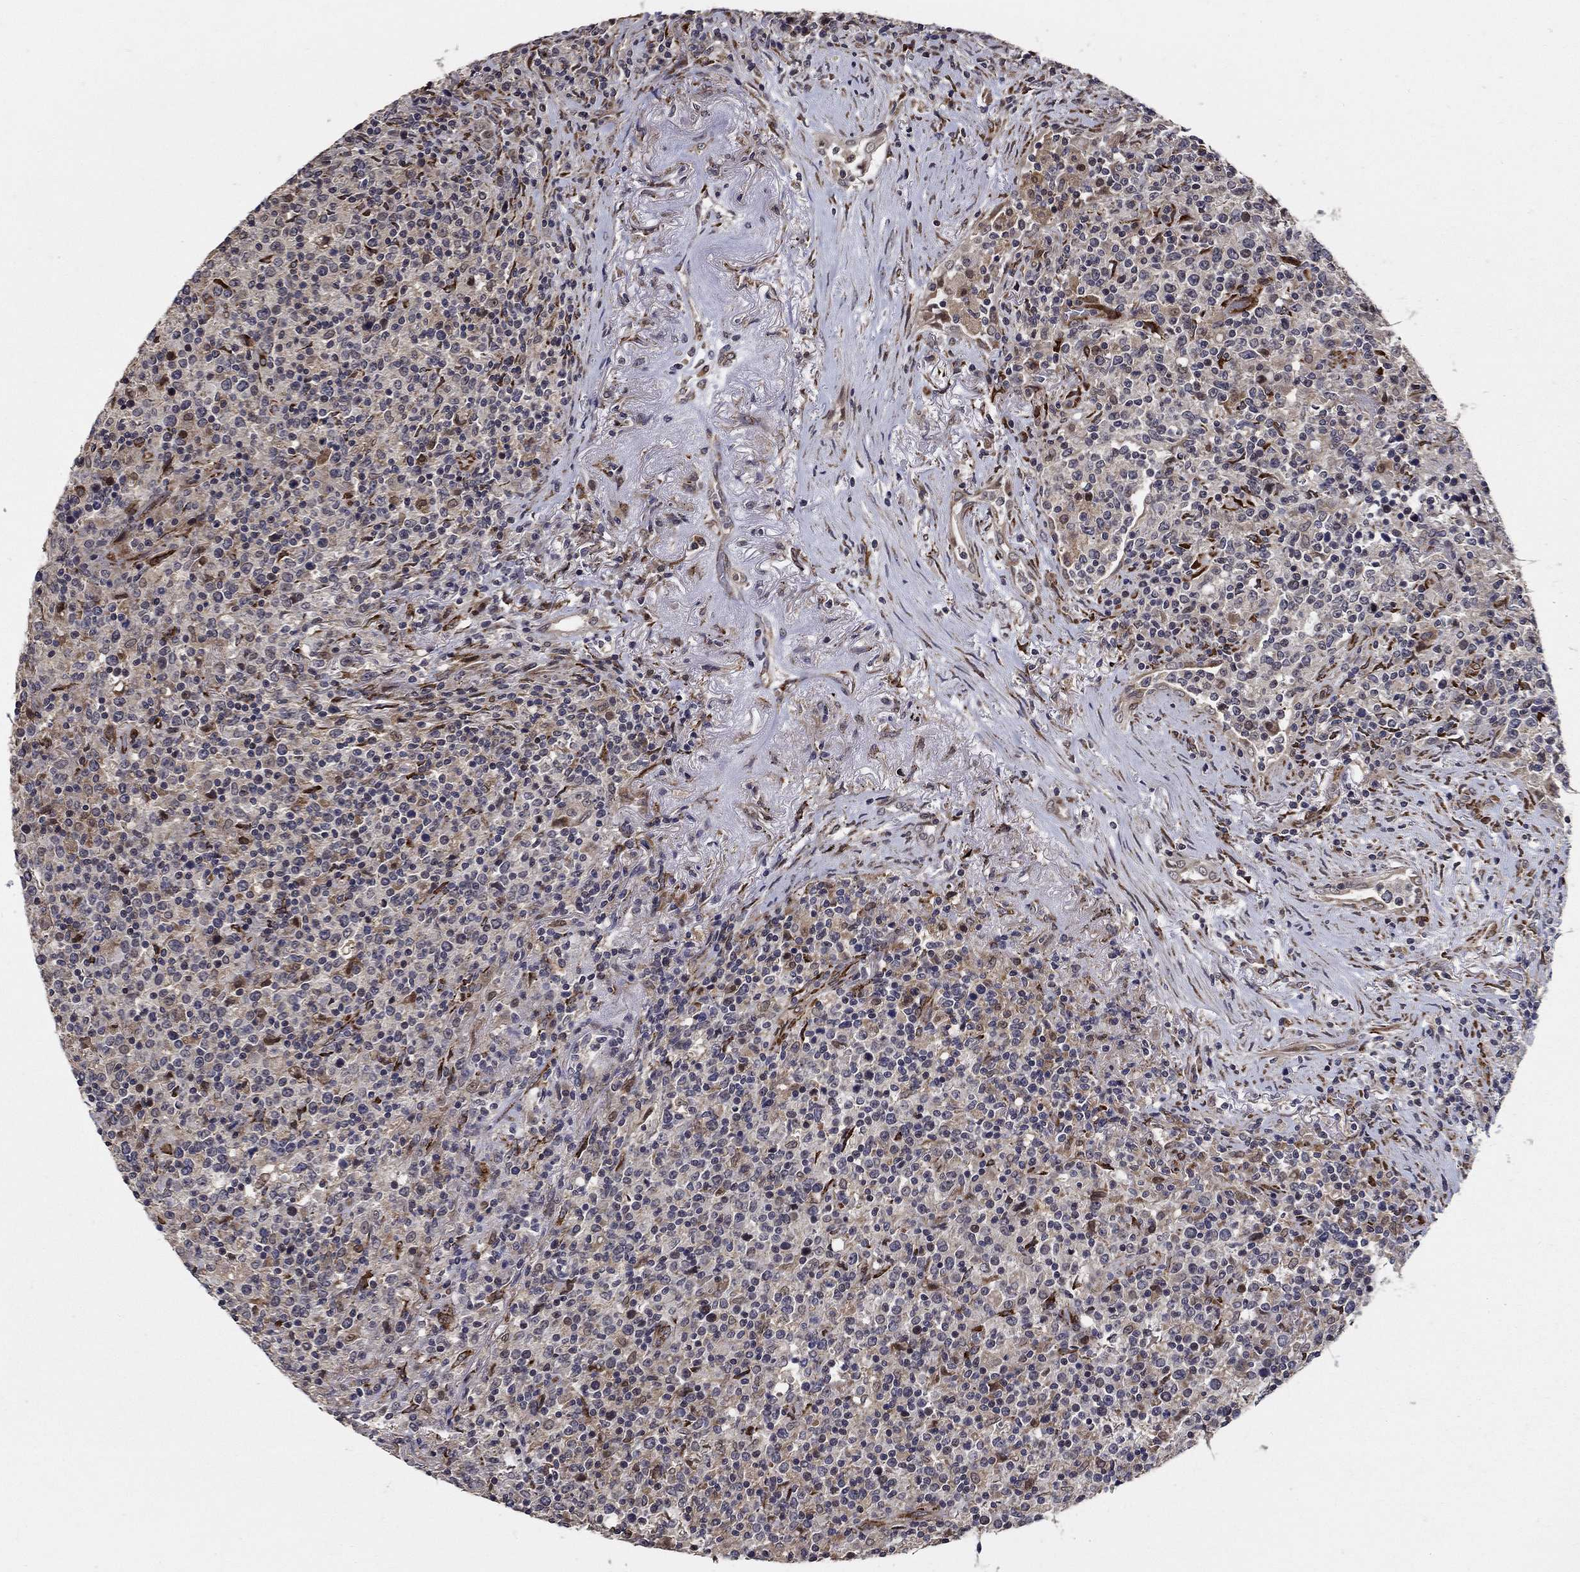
{"staining": {"intensity": "weak", "quantity": ">75%", "location": "cytoplasmic/membranous"}, "tissue": "lymphoma", "cell_type": "Tumor cells", "image_type": "cancer", "snomed": [{"axis": "morphology", "description": "Malignant lymphoma, non-Hodgkin's type, High grade"}, {"axis": "topography", "description": "Lung"}], "caption": "Immunohistochemical staining of high-grade malignant lymphoma, non-Hodgkin's type exhibits low levels of weak cytoplasmic/membranous staining in about >75% of tumor cells. The staining is performed using DAB (3,3'-diaminobenzidine) brown chromogen to label protein expression. The nuclei are counter-stained blue using hematoxylin.", "gene": "ZNF594", "patient": {"sex": "male", "age": 79}}